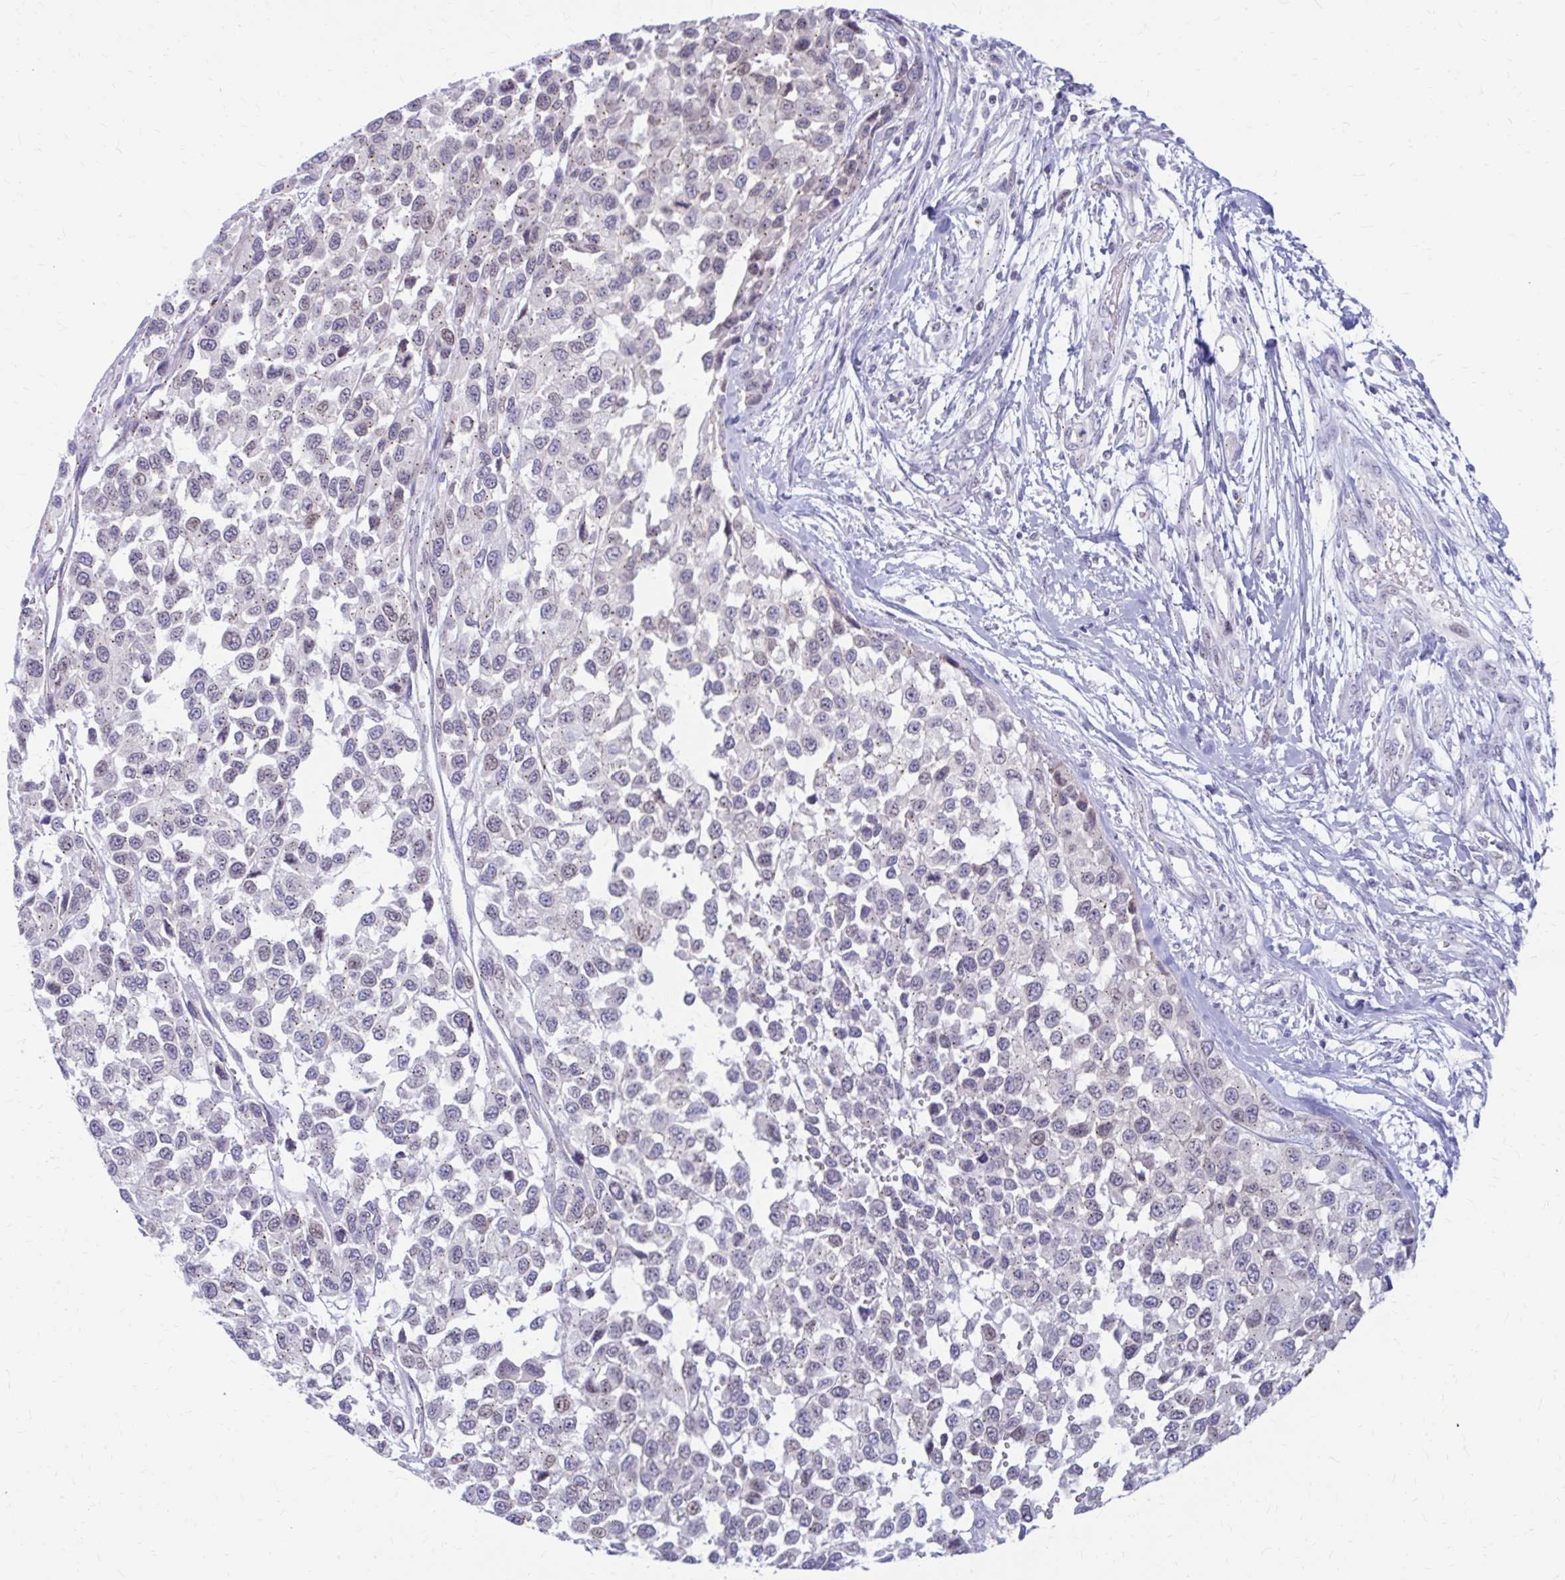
{"staining": {"intensity": "weak", "quantity": ">75%", "location": "cytoplasmic/membranous"}, "tissue": "melanoma", "cell_type": "Tumor cells", "image_type": "cancer", "snomed": [{"axis": "morphology", "description": "Malignant melanoma, NOS"}, {"axis": "topography", "description": "Skin"}], "caption": "Tumor cells show low levels of weak cytoplasmic/membranous positivity in about >75% of cells in human melanoma.", "gene": "RADIL", "patient": {"sex": "male", "age": 62}}